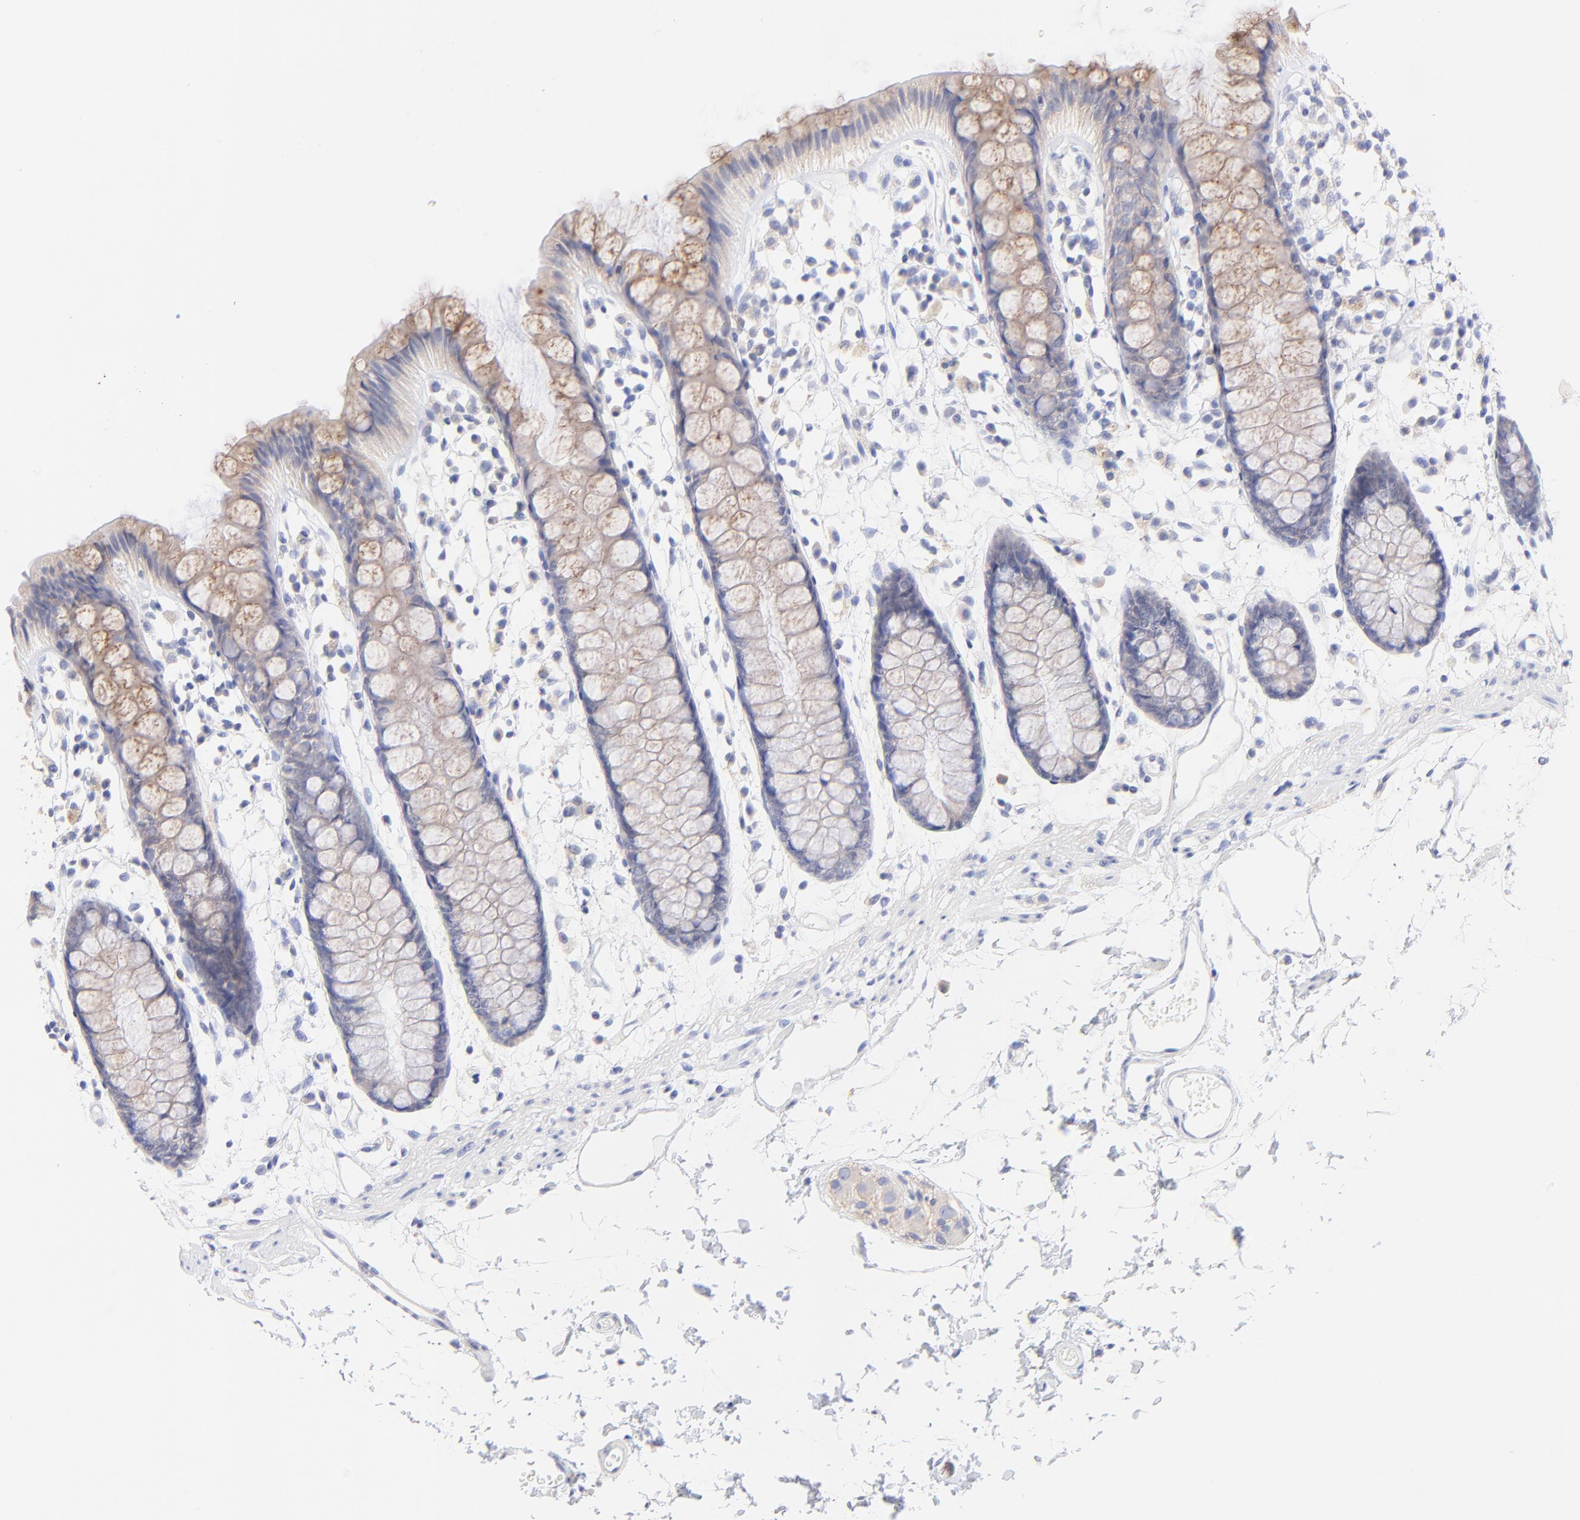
{"staining": {"intensity": "moderate", "quantity": ">75%", "location": "cytoplasmic/membranous"}, "tissue": "rectum", "cell_type": "Glandular cells", "image_type": "normal", "snomed": [{"axis": "morphology", "description": "Normal tissue, NOS"}, {"axis": "topography", "description": "Rectum"}], "caption": "A high-resolution image shows immunohistochemistry staining of unremarkable rectum, which exhibits moderate cytoplasmic/membranous positivity in about >75% of glandular cells.", "gene": "EBP", "patient": {"sex": "female", "age": 66}}